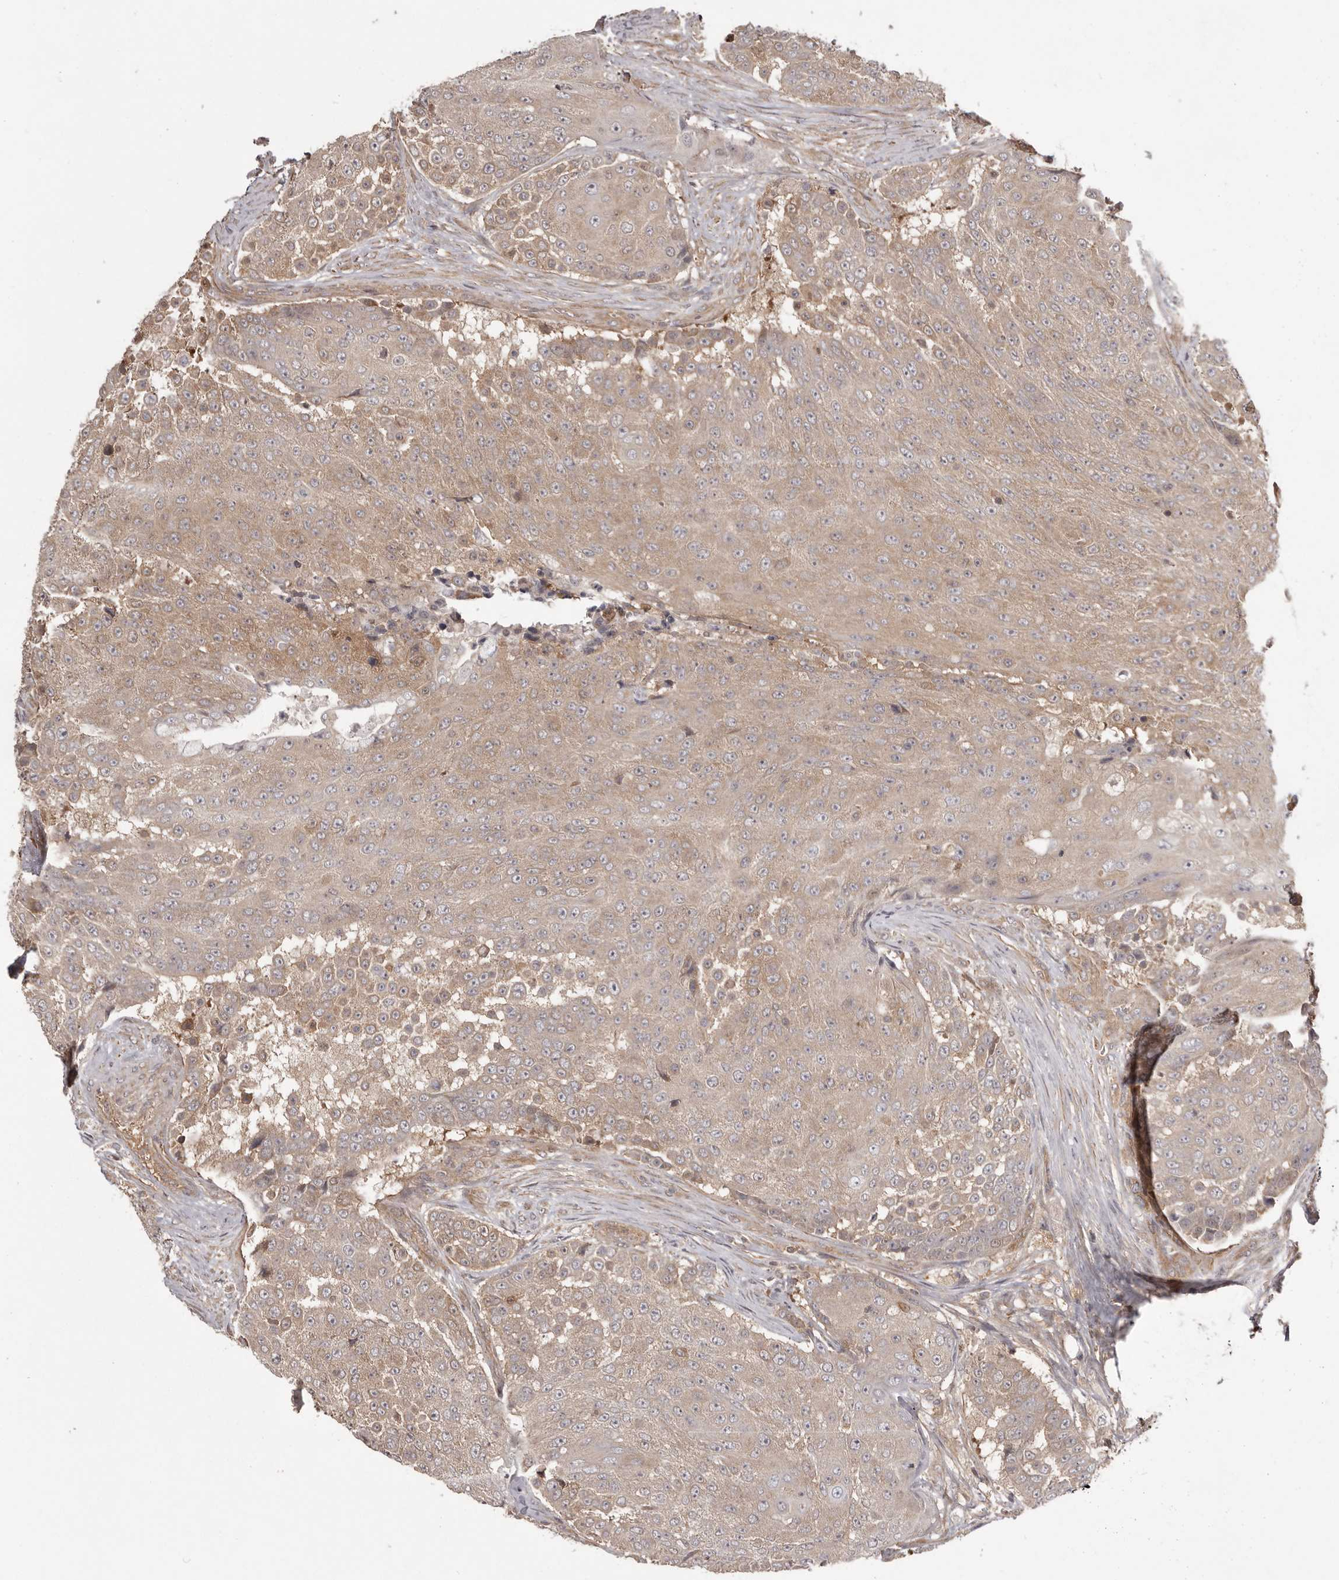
{"staining": {"intensity": "moderate", "quantity": ">75%", "location": "cytoplasmic/membranous"}, "tissue": "urothelial cancer", "cell_type": "Tumor cells", "image_type": "cancer", "snomed": [{"axis": "morphology", "description": "Urothelial carcinoma, High grade"}, {"axis": "topography", "description": "Urinary bladder"}], "caption": "This micrograph exhibits immunohistochemistry (IHC) staining of urothelial cancer, with medium moderate cytoplasmic/membranous expression in approximately >75% of tumor cells.", "gene": "NFKBIA", "patient": {"sex": "female", "age": 63}}